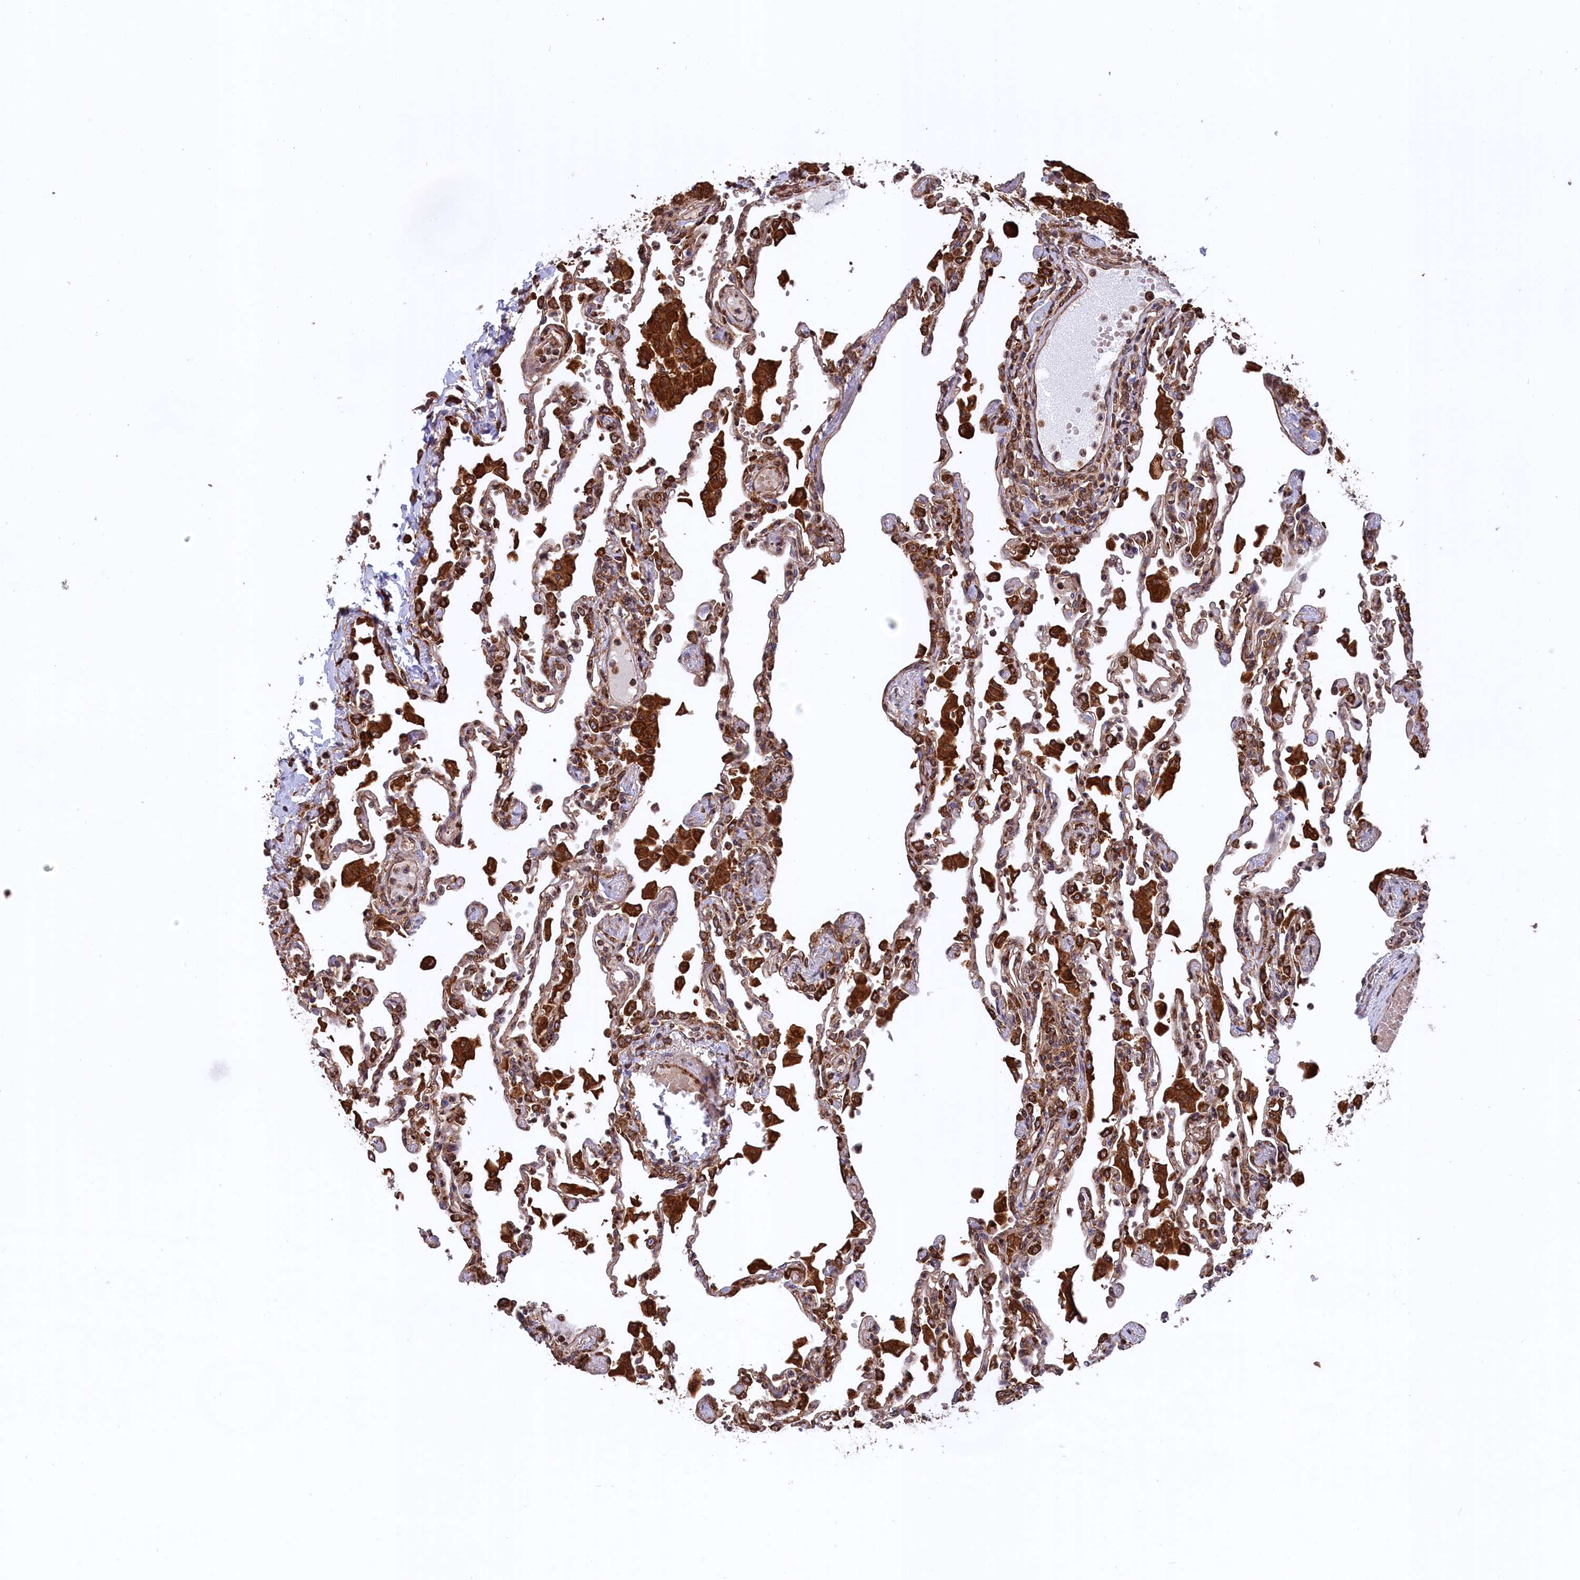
{"staining": {"intensity": "strong", "quantity": "25%-75%", "location": "cytoplasmic/membranous"}, "tissue": "lung", "cell_type": "Alveolar cells", "image_type": "normal", "snomed": [{"axis": "morphology", "description": "Normal tissue, NOS"}, {"axis": "topography", "description": "Bronchus"}, {"axis": "topography", "description": "Lung"}], "caption": "Alveolar cells display high levels of strong cytoplasmic/membranous positivity in about 25%-75% of cells in benign lung. (IHC, brightfield microscopy, high magnification).", "gene": "PLA2G4C", "patient": {"sex": "female", "age": 49}}